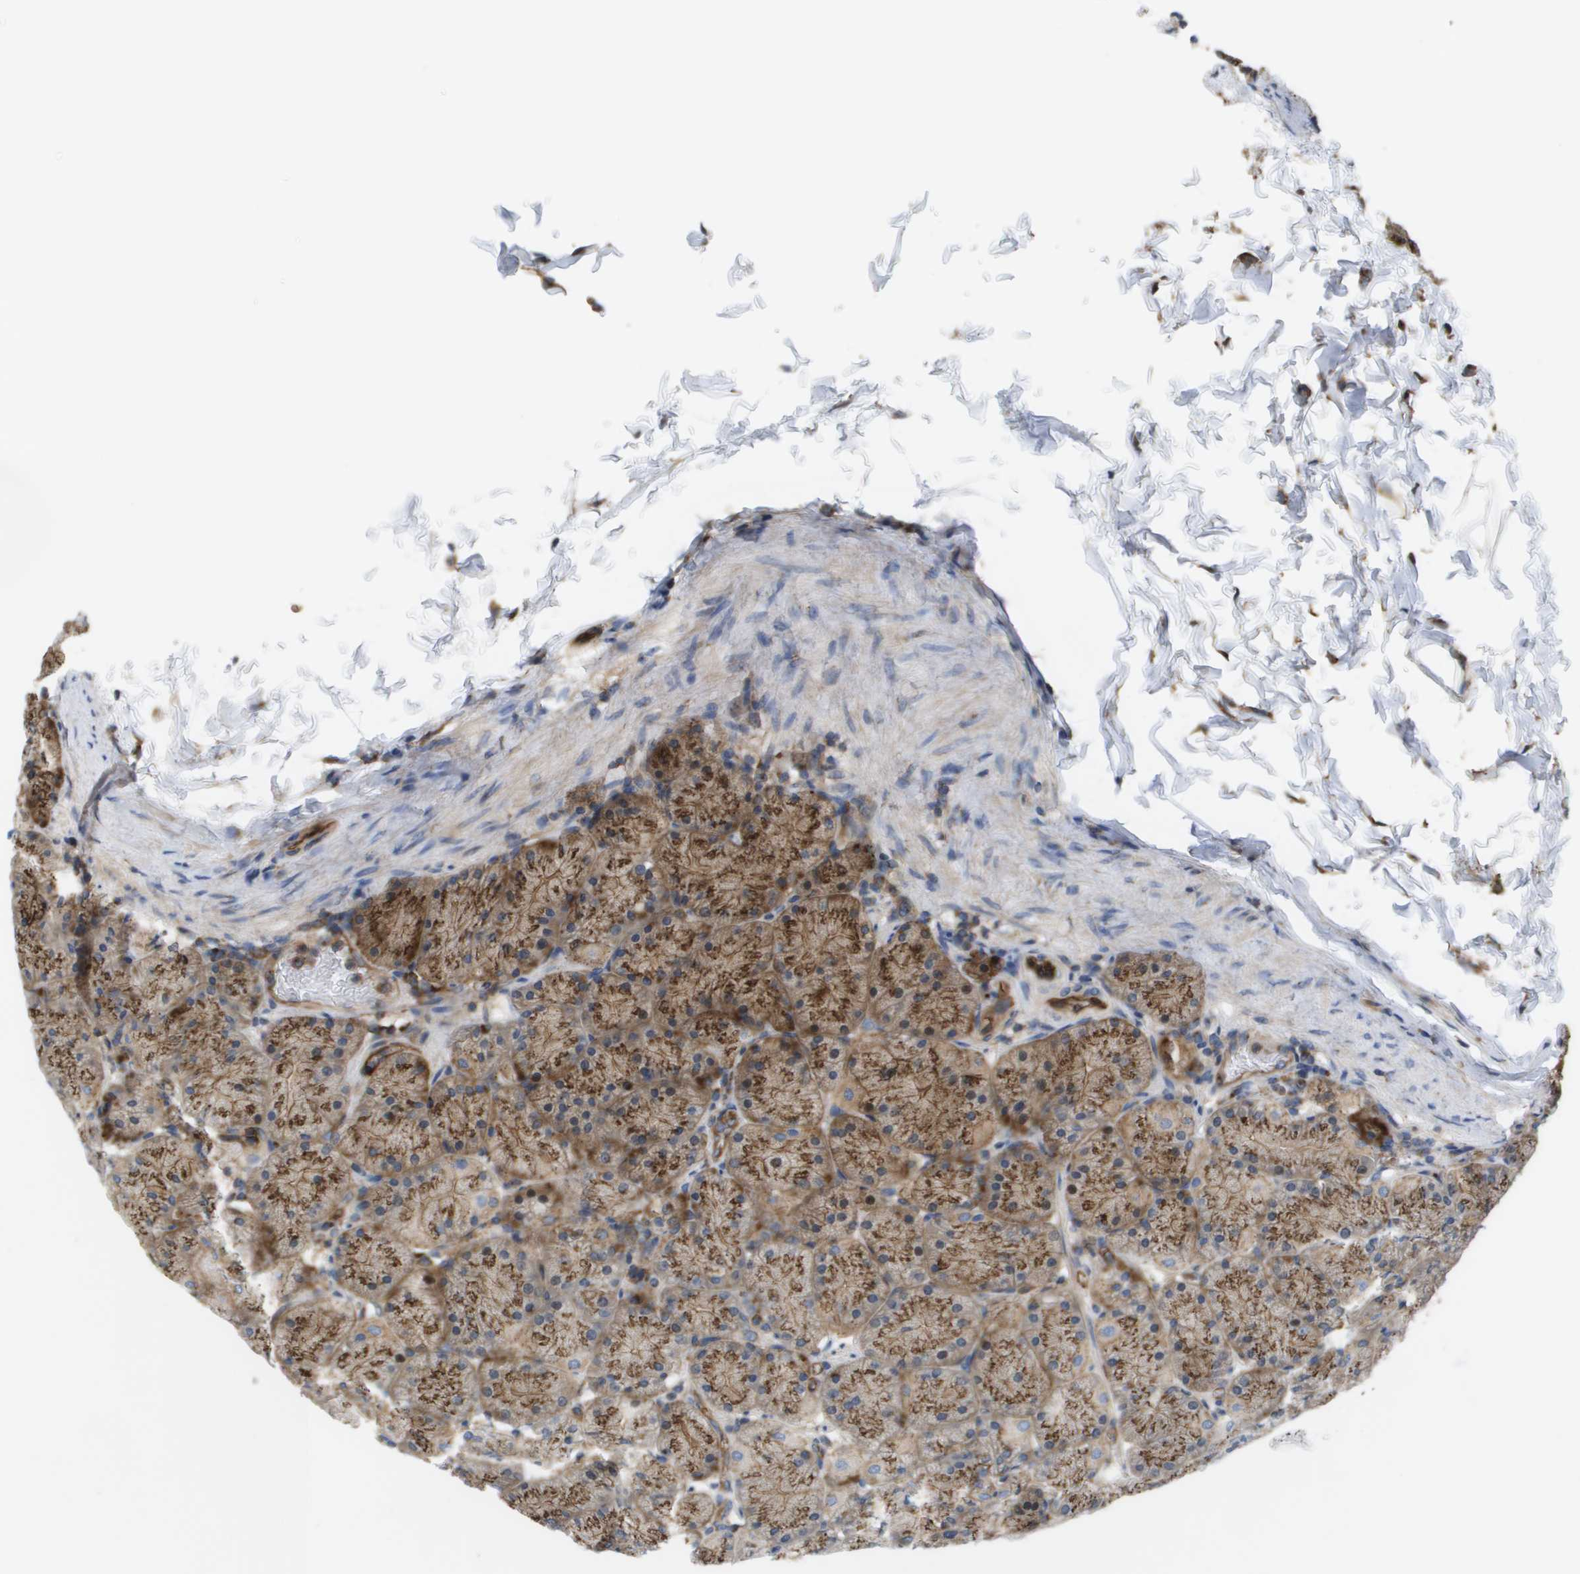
{"staining": {"intensity": "moderate", "quantity": ">75%", "location": "cytoplasmic/membranous"}, "tissue": "stomach", "cell_type": "Glandular cells", "image_type": "normal", "snomed": [{"axis": "morphology", "description": "Normal tissue, NOS"}, {"axis": "topography", "description": "Stomach, upper"}], "caption": "The immunohistochemical stain shows moderate cytoplasmic/membranous expression in glandular cells of unremarkable stomach. (Brightfield microscopy of DAB IHC at high magnification).", "gene": "BST2", "patient": {"sex": "female", "age": 56}}